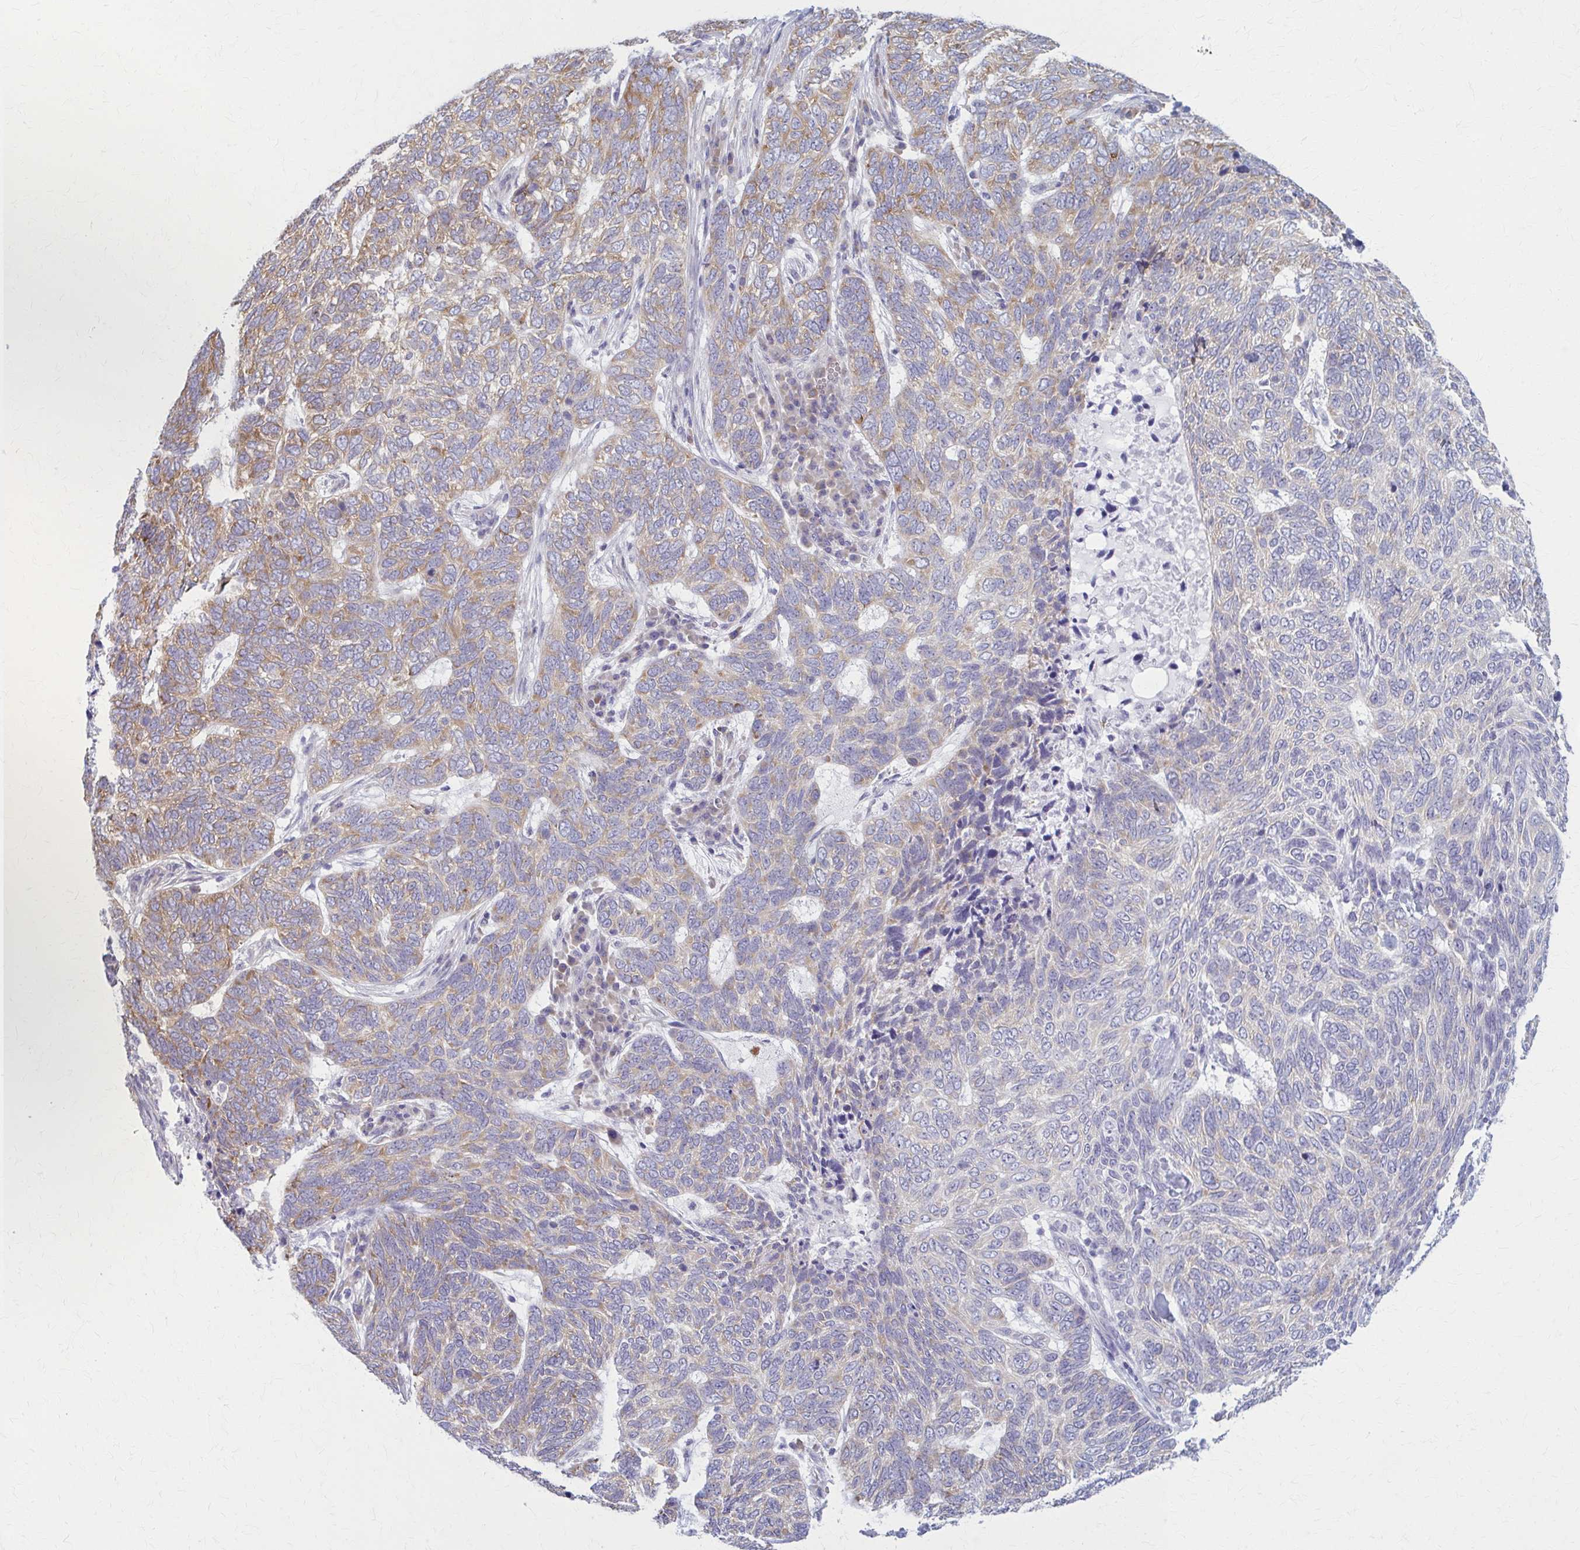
{"staining": {"intensity": "moderate", "quantity": "<25%", "location": "cytoplasmic/membranous"}, "tissue": "skin cancer", "cell_type": "Tumor cells", "image_type": "cancer", "snomed": [{"axis": "morphology", "description": "Basal cell carcinoma"}, {"axis": "topography", "description": "Skin"}], "caption": "Immunohistochemical staining of human skin cancer (basal cell carcinoma) shows low levels of moderate cytoplasmic/membranous protein positivity in approximately <25% of tumor cells.", "gene": "PRKRA", "patient": {"sex": "female", "age": 65}}